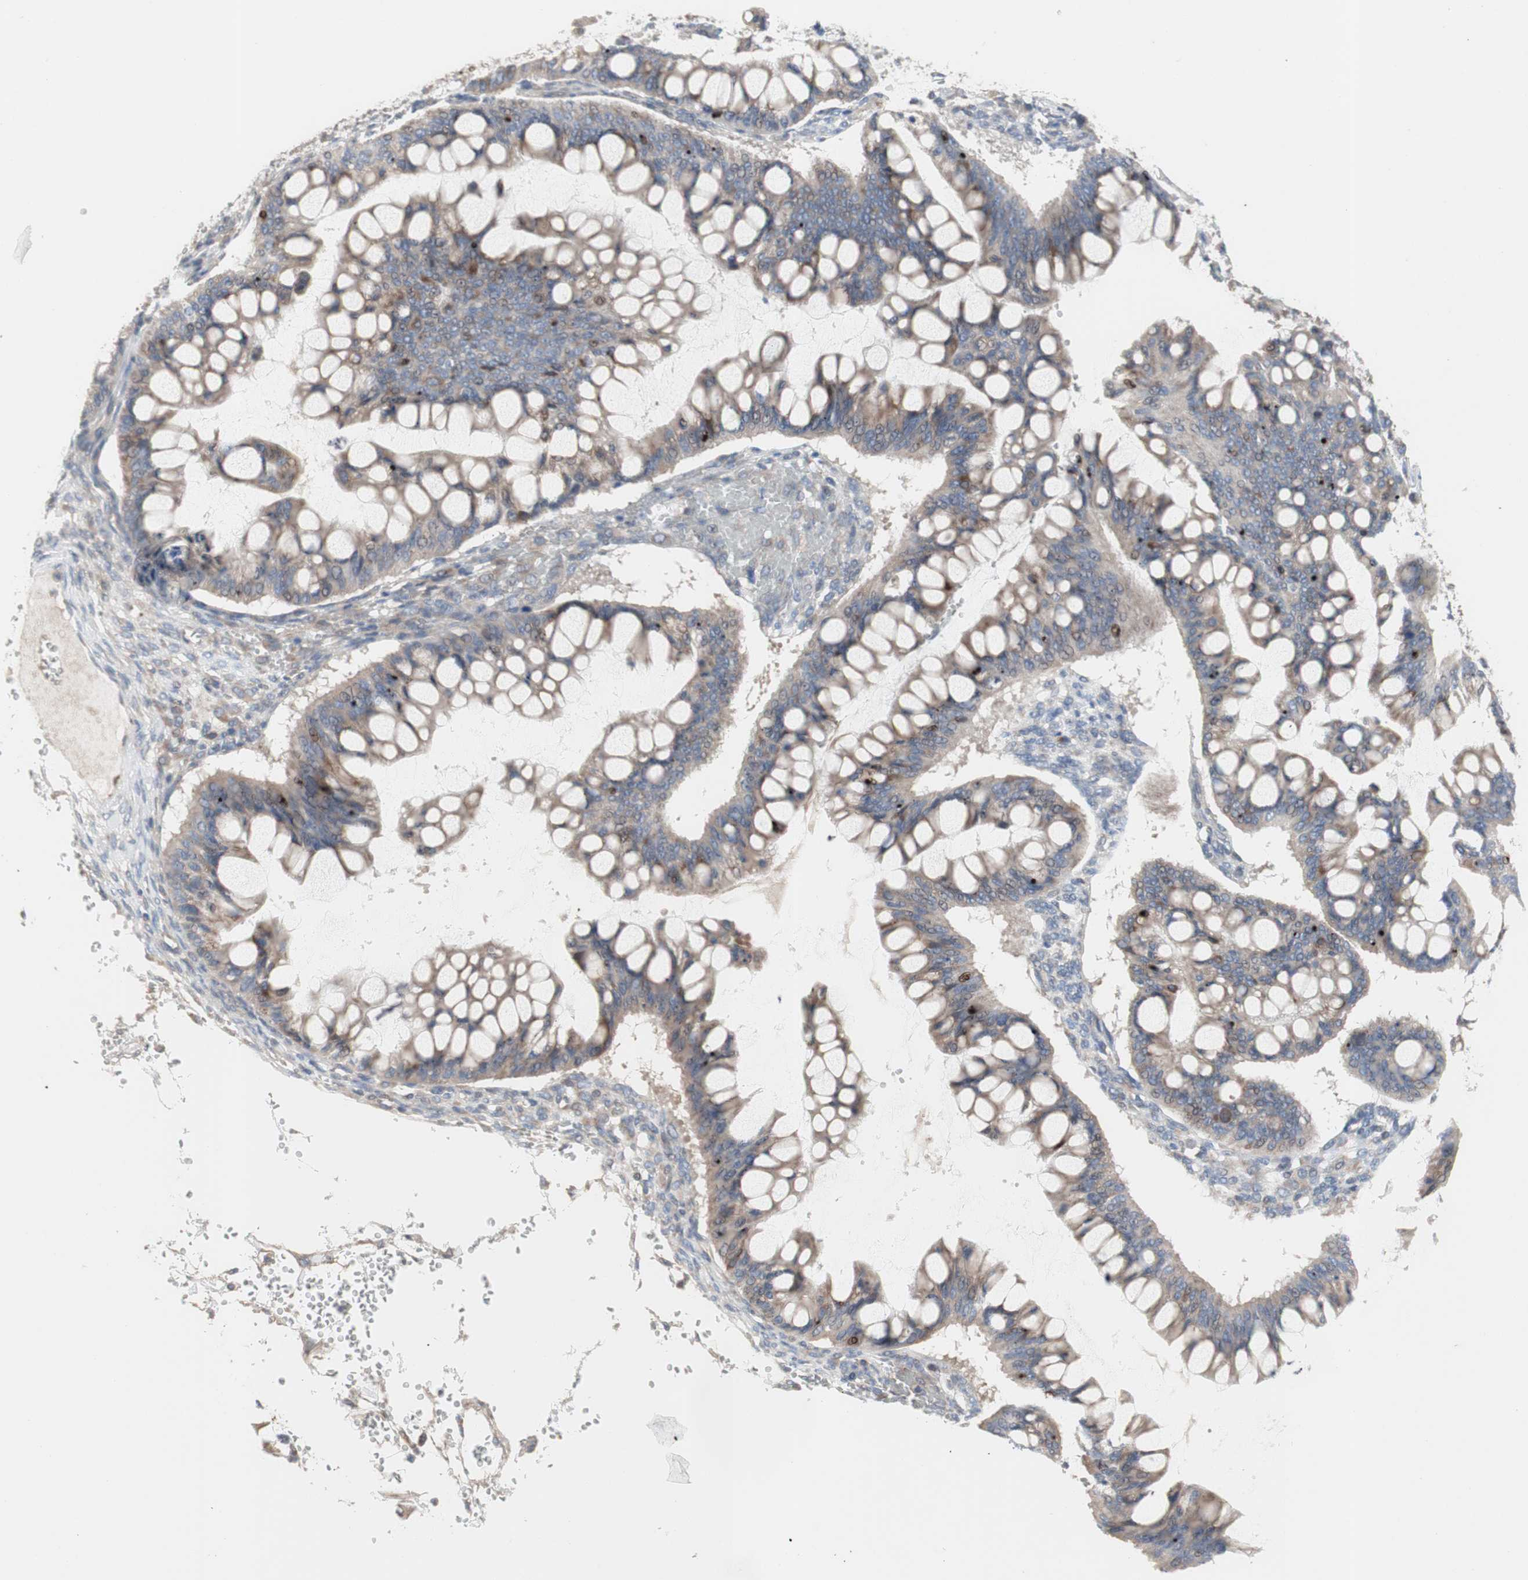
{"staining": {"intensity": "weak", "quantity": ">75%", "location": "cytoplasmic/membranous"}, "tissue": "ovarian cancer", "cell_type": "Tumor cells", "image_type": "cancer", "snomed": [{"axis": "morphology", "description": "Cystadenocarcinoma, mucinous, NOS"}, {"axis": "topography", "description": "Ovary"}], "caption": "Weak cytoplasmic/membranous protein staining is identified in about >75% of tumor cells in ovarian cancer.", "gene": "TTC14", "patient": {"sex": "female", "age": 73}}